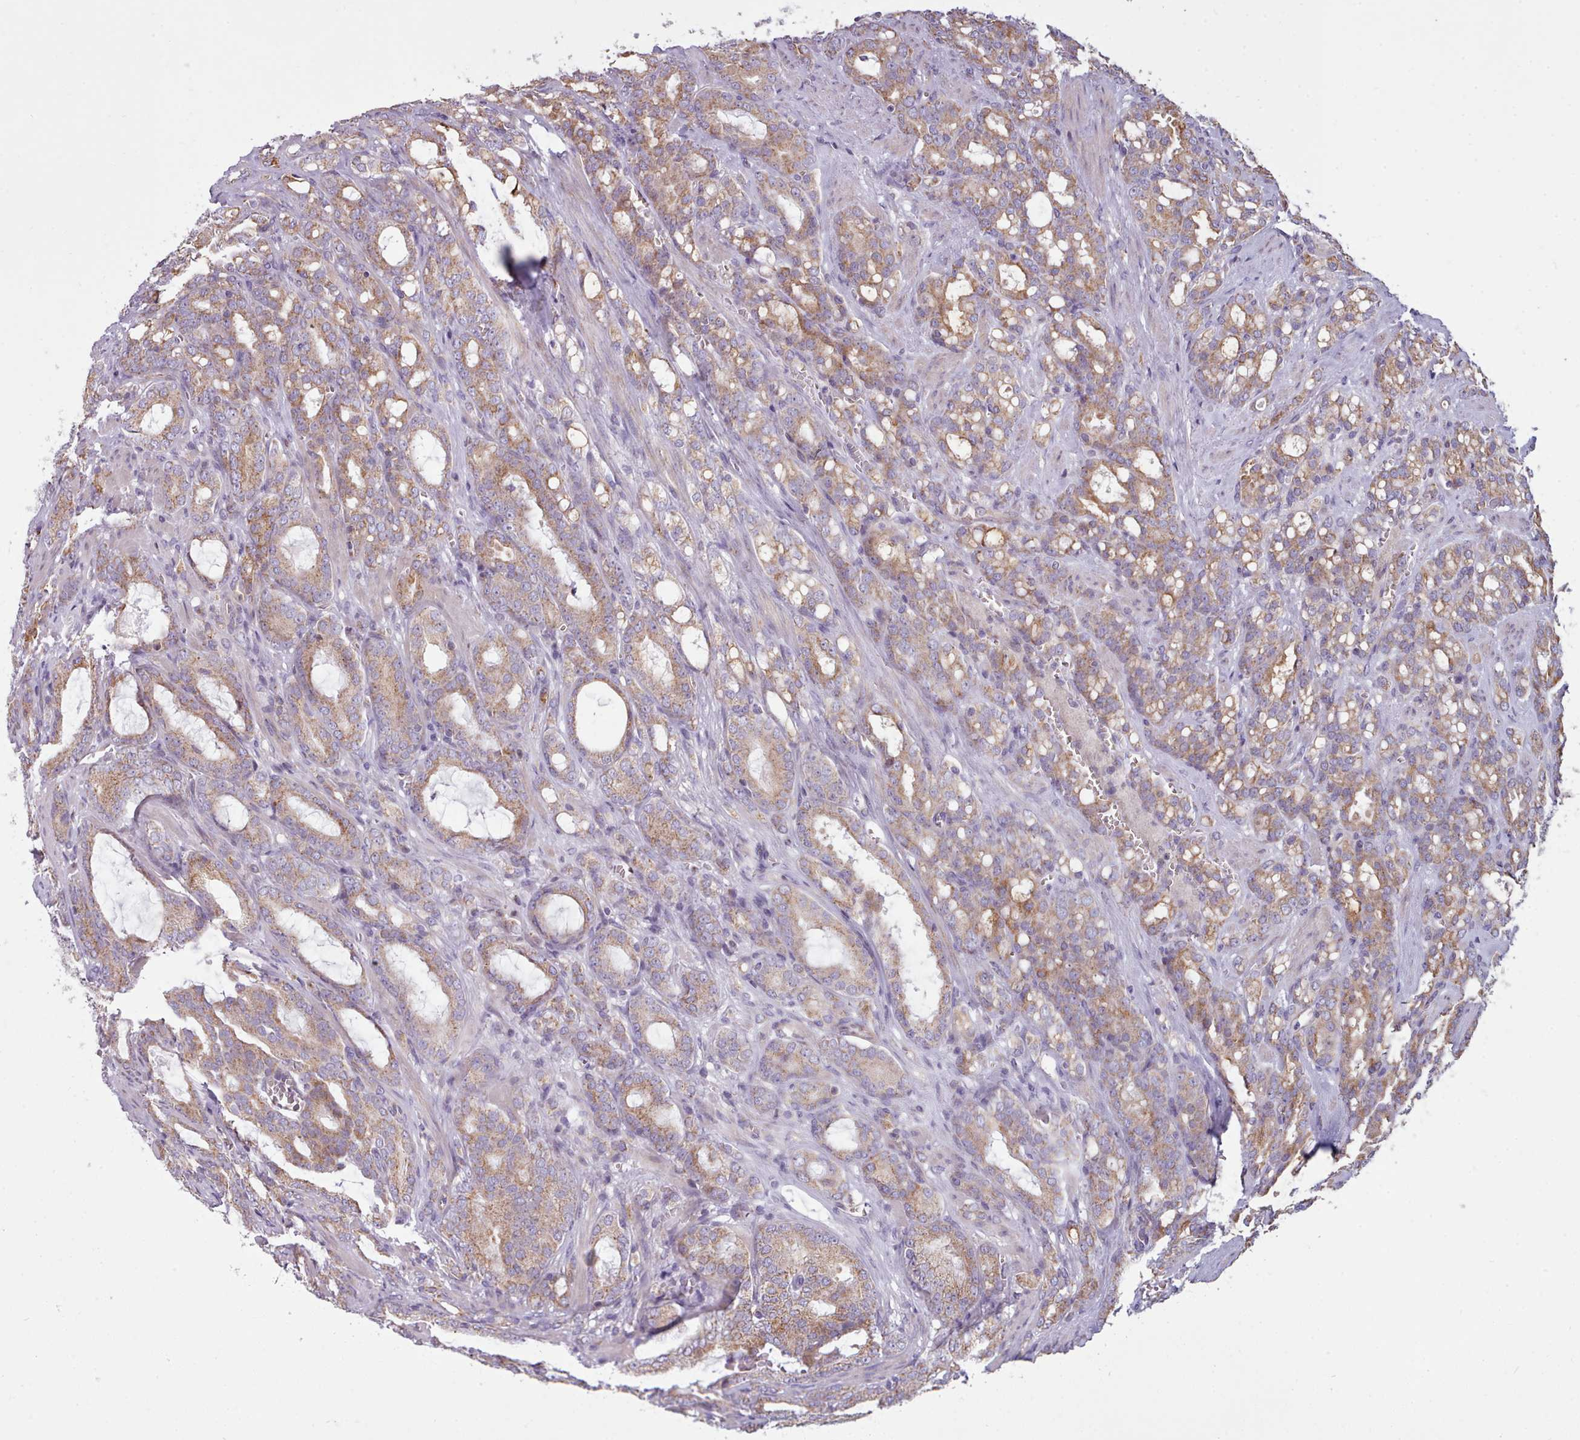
{"staining": {"intensity": "moderate", "quantity": ">75%", "location": "cytoplasmic/membranous"}, "tissue": "prostate cancer", "cell_type": "Tumor cells", "image_type": "cancer", "snomed": [{"axis": "morphology", "description": "Adenocarcinoma, High grade"}, {"axis": "topography", "description": "Prostate"}], "caption": "High-power microscopy captured an IHC photomicrograph of adenocarcinoma (high-grade) (prostate), revealing moderate cytoplasmic/membranous expression in about >75% of tumor cells.", "gene": "SLC52A3", "patient": {"sex": "male", "age": 72}}